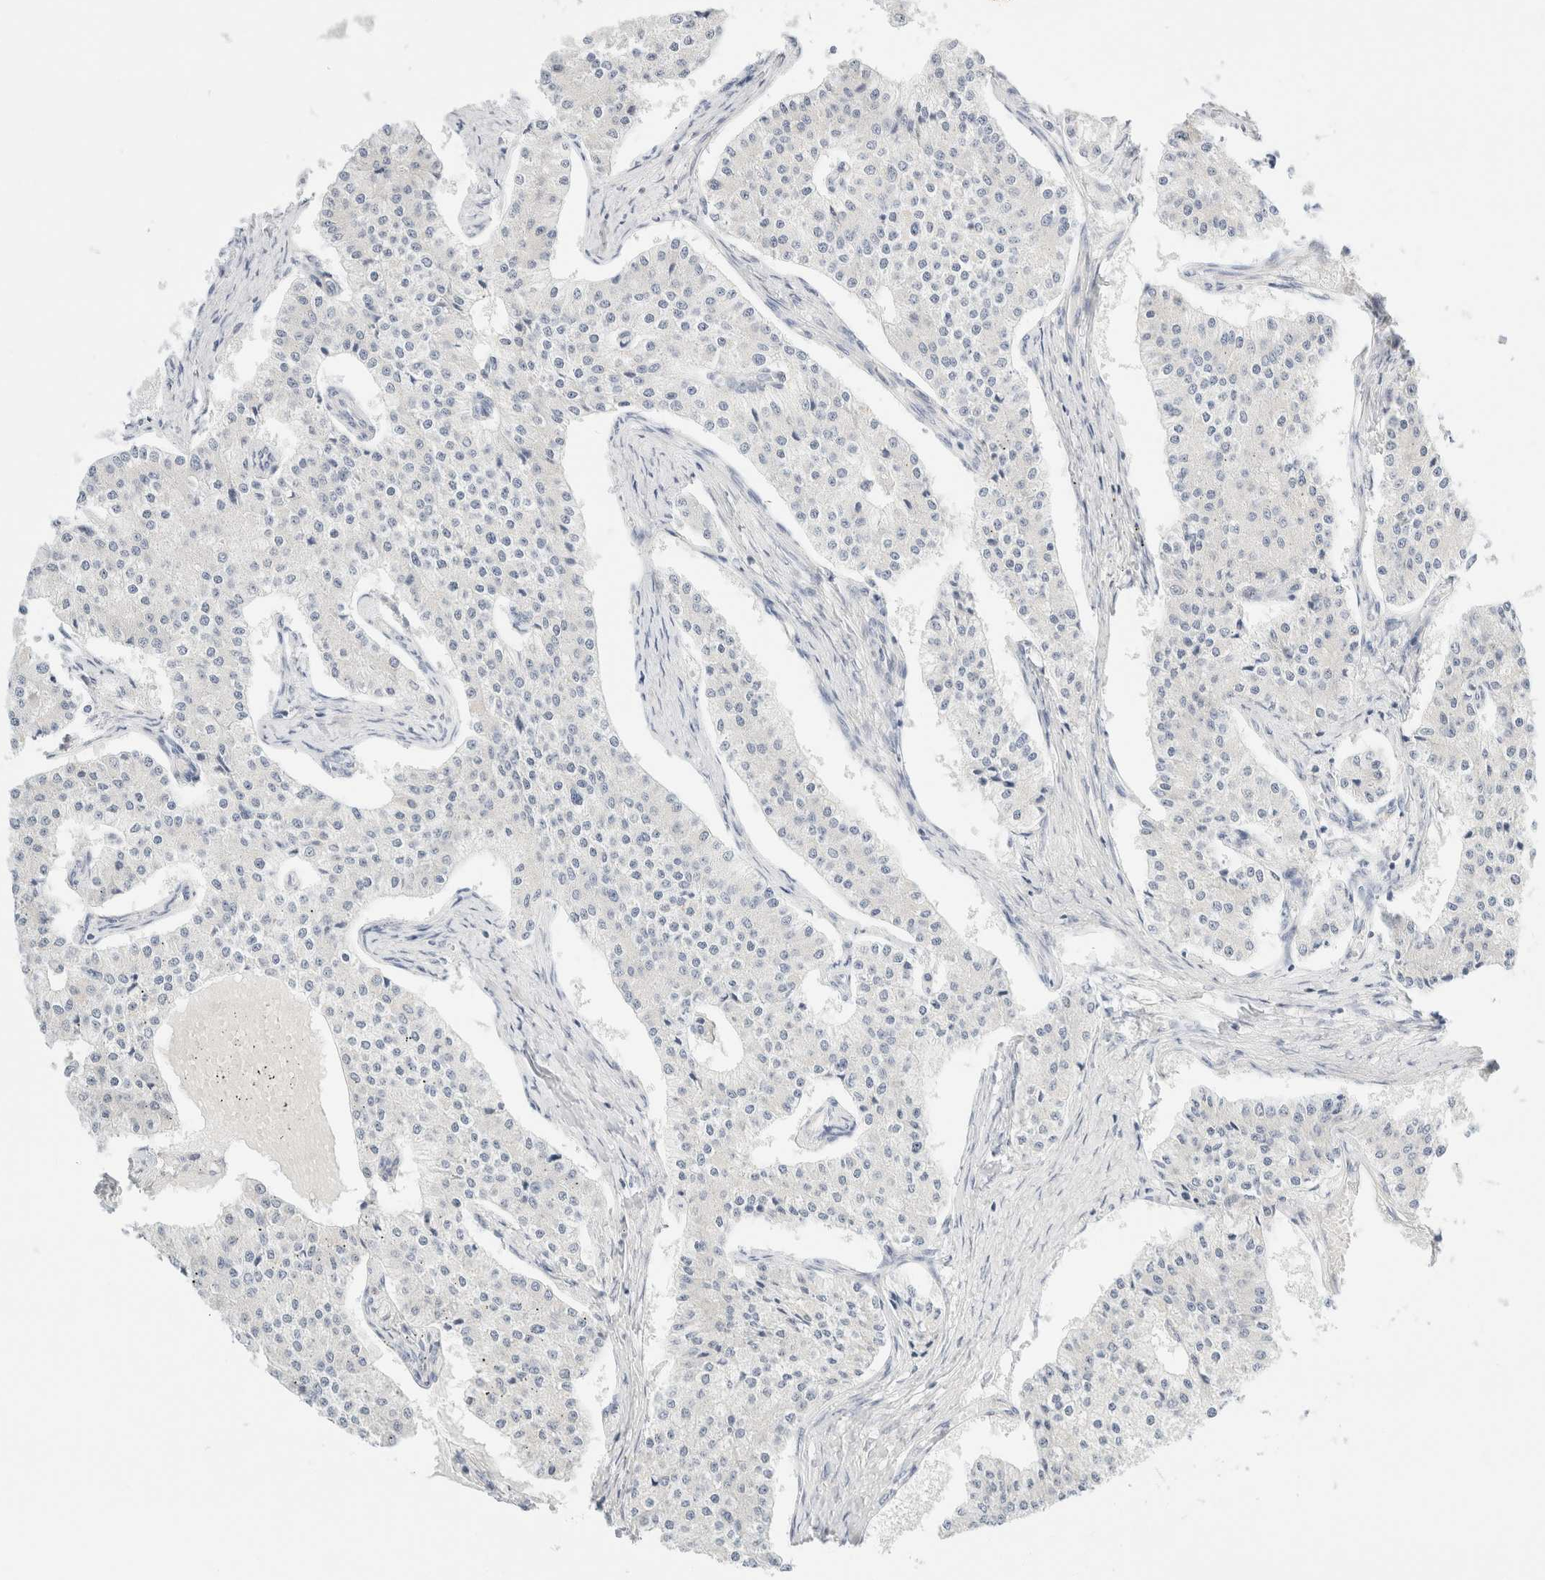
{"staining": {"intensity": "negative", "quantity": "none", "location": "none"}, "tissue": "carcinoid", "cell_type": "Tumor cells", "image_type": "cancer", "snomed": [{"axis": "morphology", "description": "Carcinoid, malignant, NOS"}, {"axis": "topography", "description": "Colon"}], "caption": "Immunohistochemistry (IHC) histopathology image of human malignant carcinoid stained for a protein (brown), which demonstrates no staining in tumor cells.", "gene": "DPYS", "patient": {"sex": "female", "age": 52}}